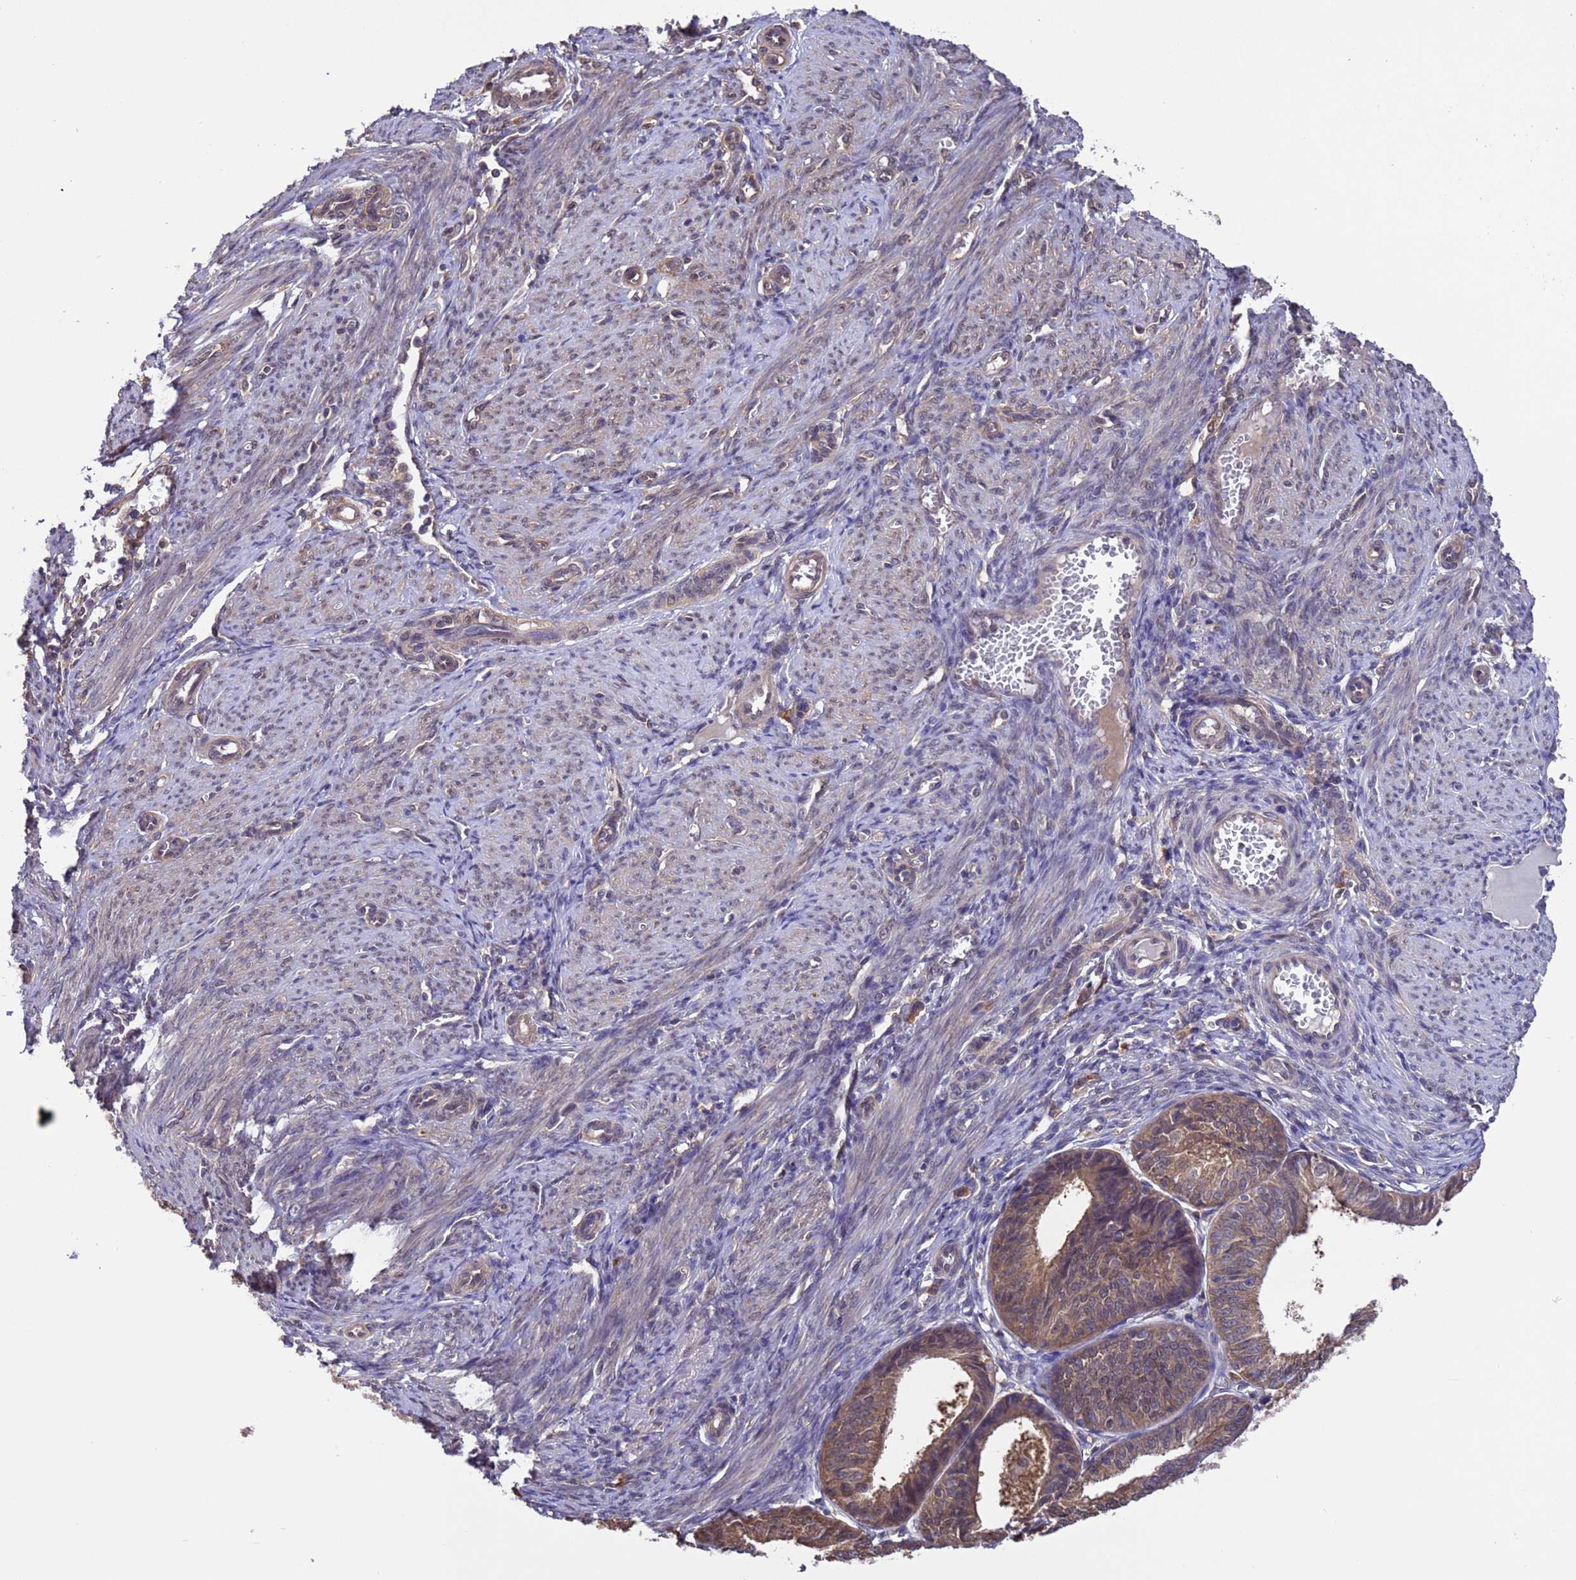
{"staining": {"intensity": "weak", "quantity": ">75%", "location": "cytoplasmic/membranous"}, "tissue": "endometrial cancer", "cell_type": "Tumor cells", "image_type": "cancer", "snomed": [{"axis": "morphology", "description": "Adenocarcinoma, NOS"}, {"axis": "topography", "description": "Endometrium"}], "caption": "Weak cytoplasmic/membranous staining for a protein is seen in about >75% of tumor cells of endometrial cancer (adenocarcinoma) using IHC.", "gene": "ZFP69B", "patient": {"sex": "female", "age": 51}}